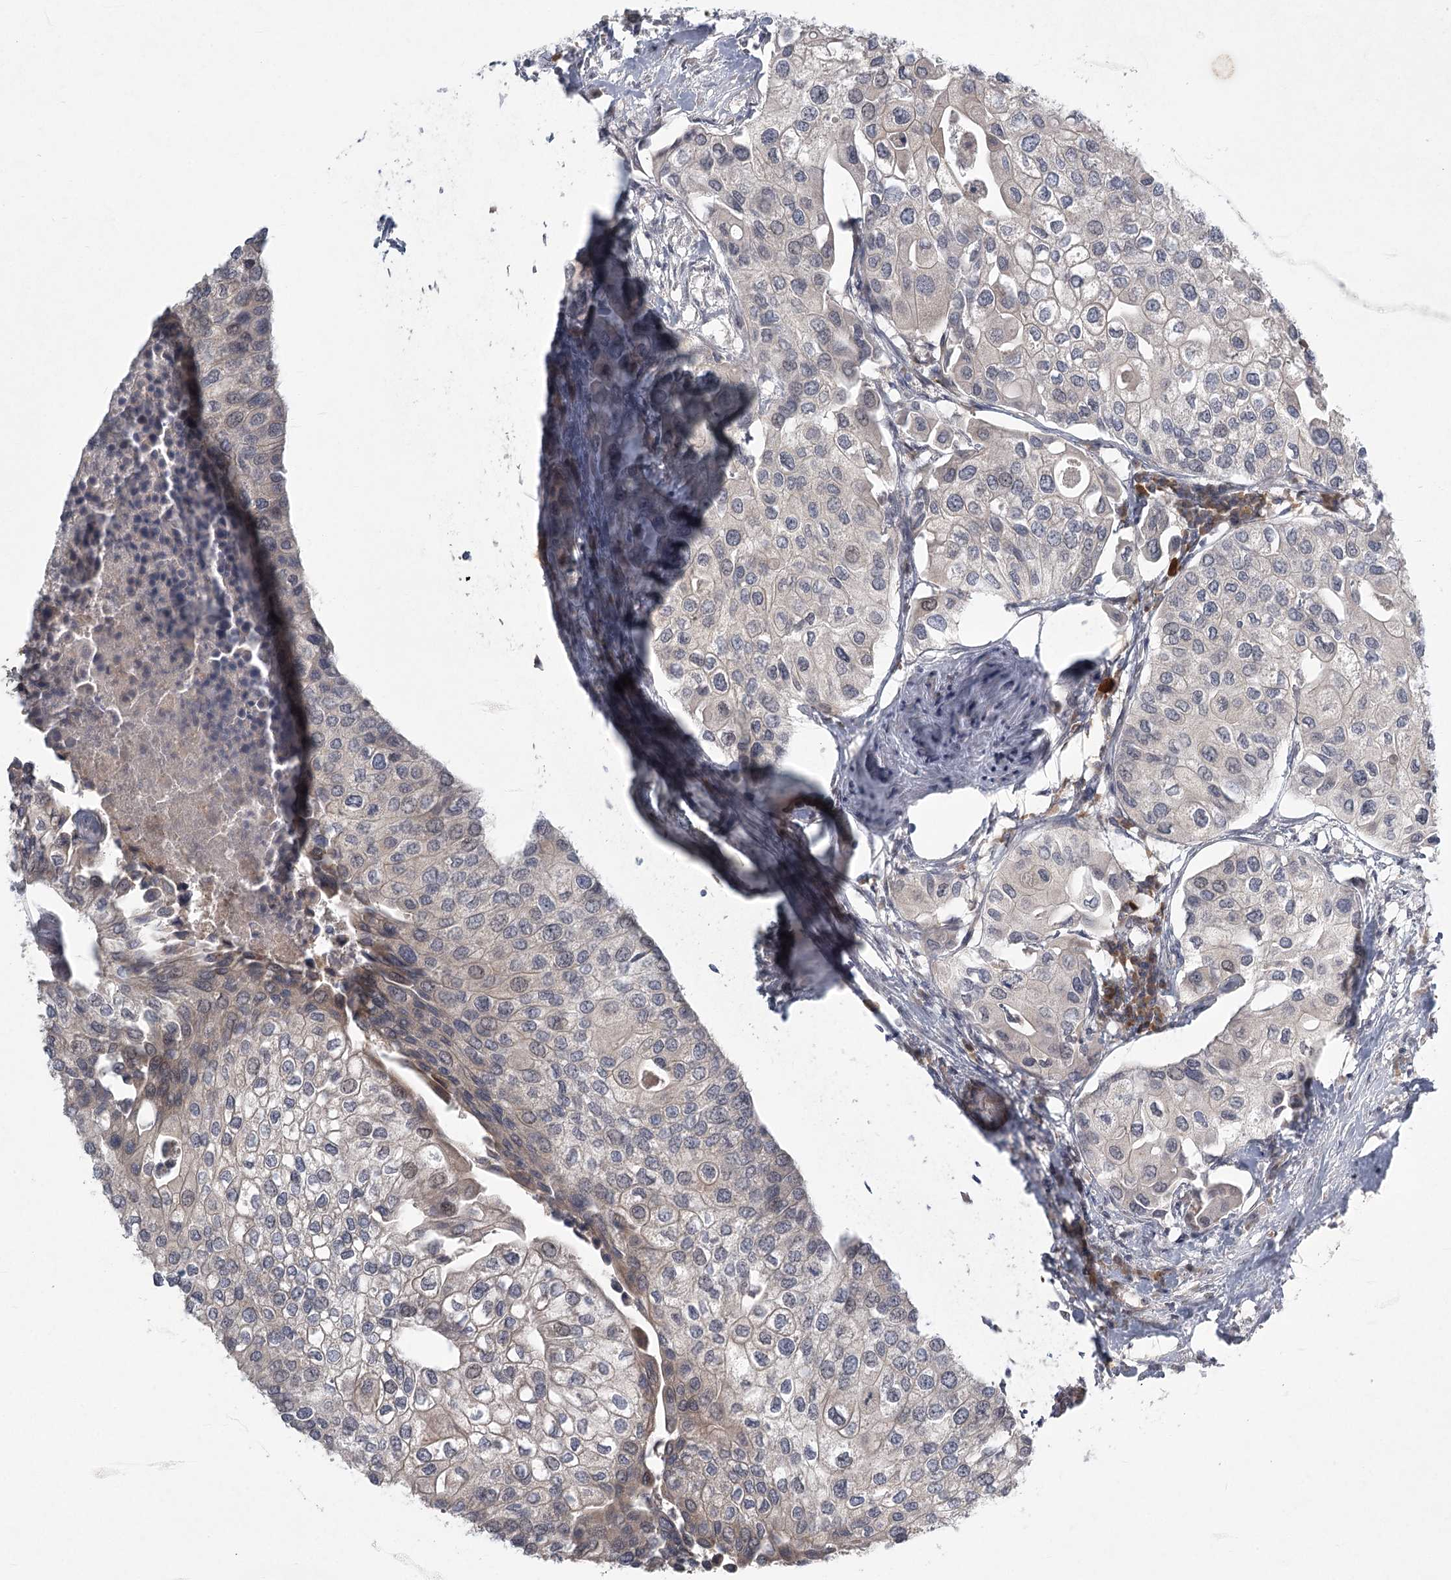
{"staining": {"intensity": "negative", "quantity": "none", "location": "none"}, "tissue": "urothelial cancer", "cell_type": "Tumor cells", "image_type": "cancer", "snomed": [{"axis": "morphology", "description": "Urothelial carcinoma, High grade"}, {"axis": "topography", "description": "Urinary bladder"}], "caption": "The immunohistochemistry photomicrograph has no significant expression in tumor cells of high-grade urothelial carcinoma tissue.", "gene": "MEPE", "patient": {"sex": "male", "age": 64}}